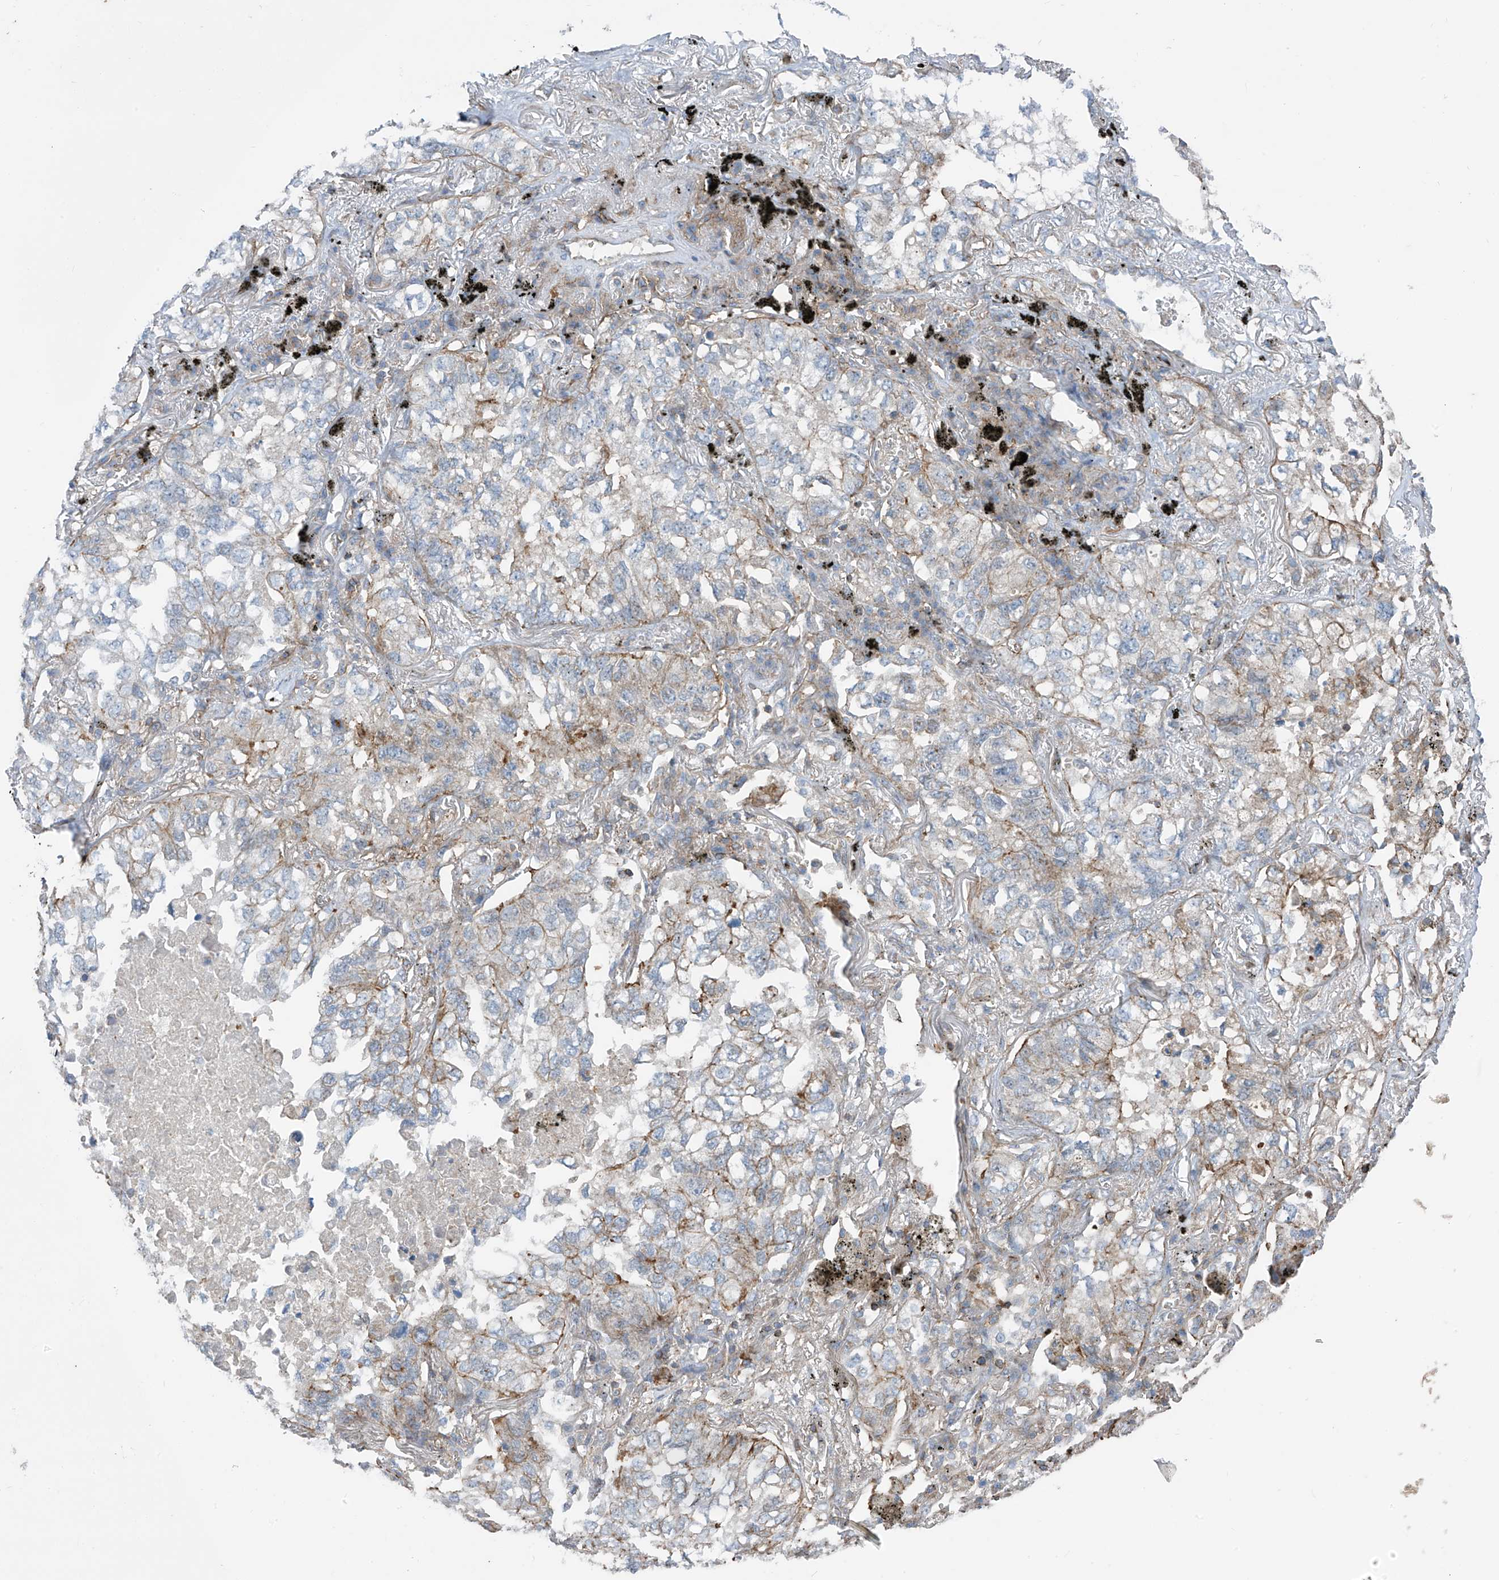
{"staining": {"intensity": "weak", "quantity": "<25%", "location": "cytoplasmic/membranous"}, "tissue": "lung cancer", "cell_type": "Tumor cells", "image_type": "cancer", "snomed": [{"axis": "morphology", "description": "Adenocarcinoma, NOS"}, {"axis": "topography", "description": "Lung"}], "caption": "Adenocarcinoma (lung) was stained to show a protein in brown. There is no significant staining in tumor cells.", "gene": "SLC1A5", "patient": {"sex": "male", "age": 65}}